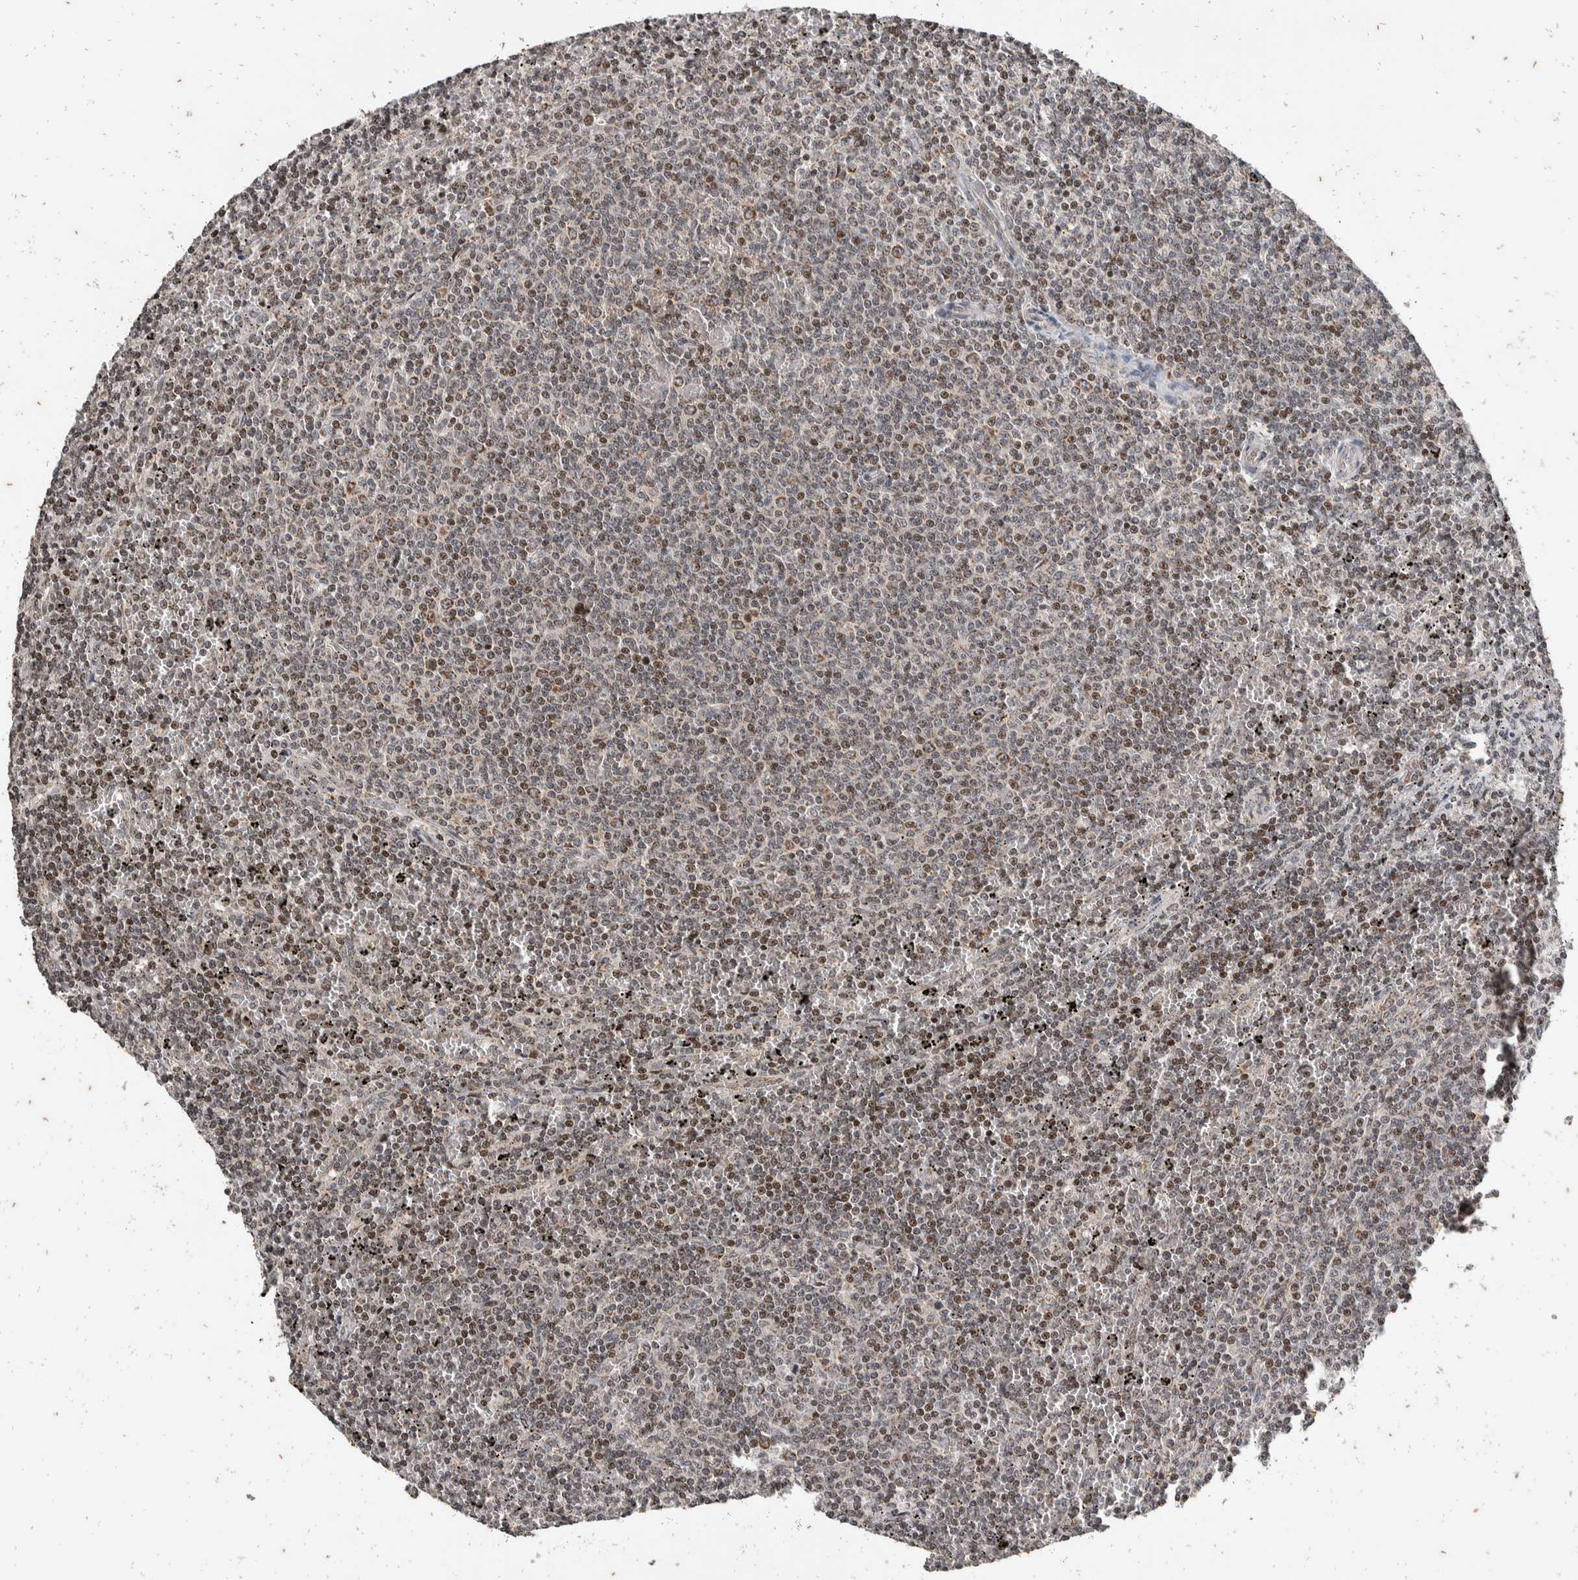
{"staining": {"intensity": "moderate", "quantity": "25%-75%", "location": "cytoplasmic/membranous"}, "tissue": "lymphoma", "cell_type": "Tumor cells", "image_type": "cancer", "snomed": [{"axis": "morphology", "description": "Malignant lymphoma, non-Hodgkin's type, Low grade"}, {"axis": "topography", "description": "Spleen"}], "caption": "Low-grade malignant lymphoma, non-Hodgkin's type stained with DAB (3,3'-diaminobenzidine) immunohistochemistry reveals medium levels of moderate cytoplasmic/membranous staining in approximately 25%-75% of tumor cells.", "gene": "ATXN7L1", "patient": {"sex": "female", "age": 50}}